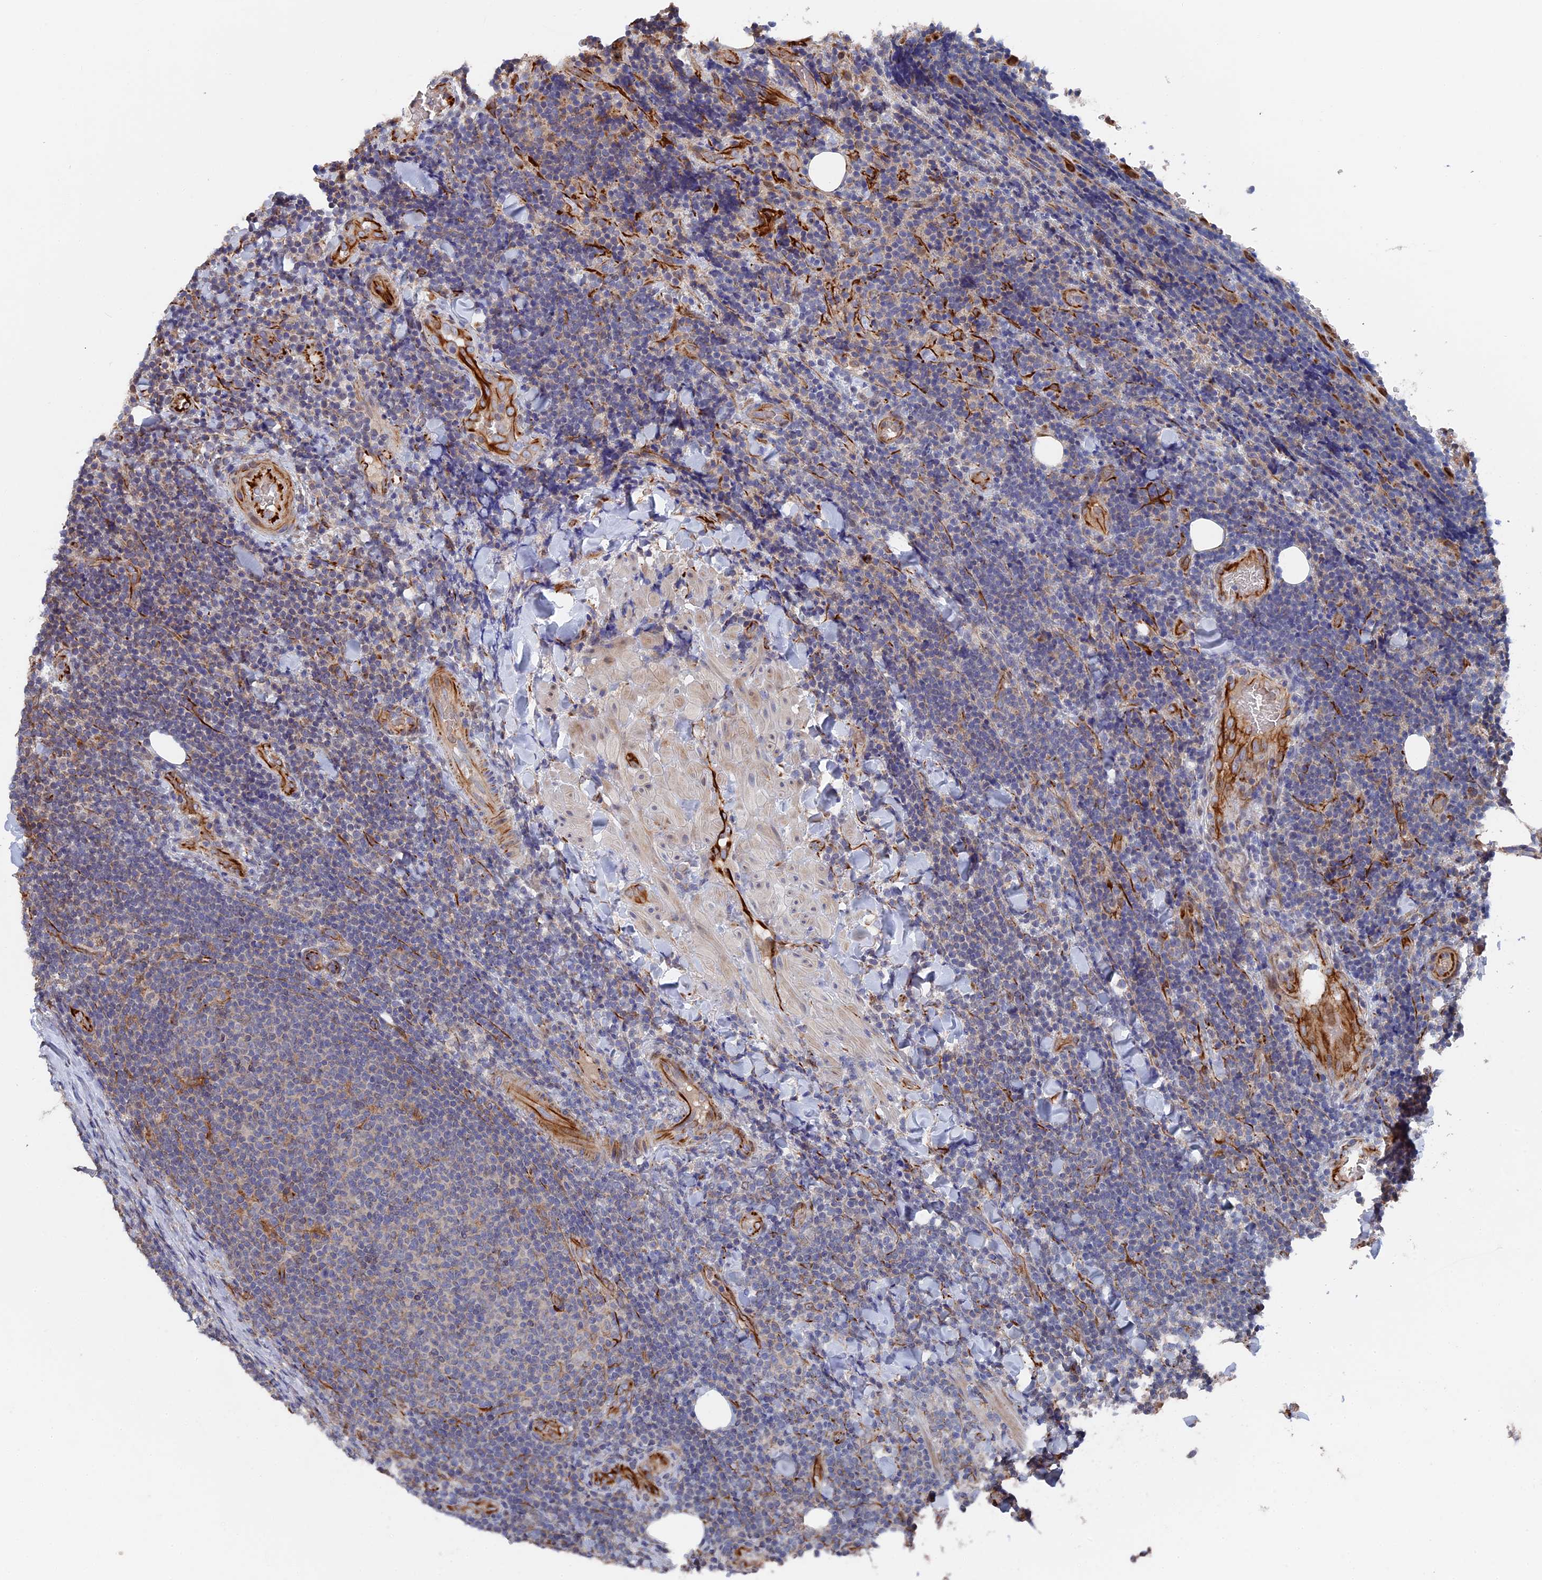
{"staining": {"intensity": "negative", "quantity": "none", "location": "none"}, "tissue": "lymphoma", "cell_type": "Tumor cells", "image_type": "cancer", "snomed": [{"axis": "morphology", "description": "Malignant lymphoma, non-Hodgkin's type, Low grade"}, {"axis": "topography", "description": "Lymph node"}], "caption": "Immunohistochemical staining of lymphoma displays no significant staining in tumor cells.", "gene": "SMG9", "patient": {"sex": "male", "age": 66}}